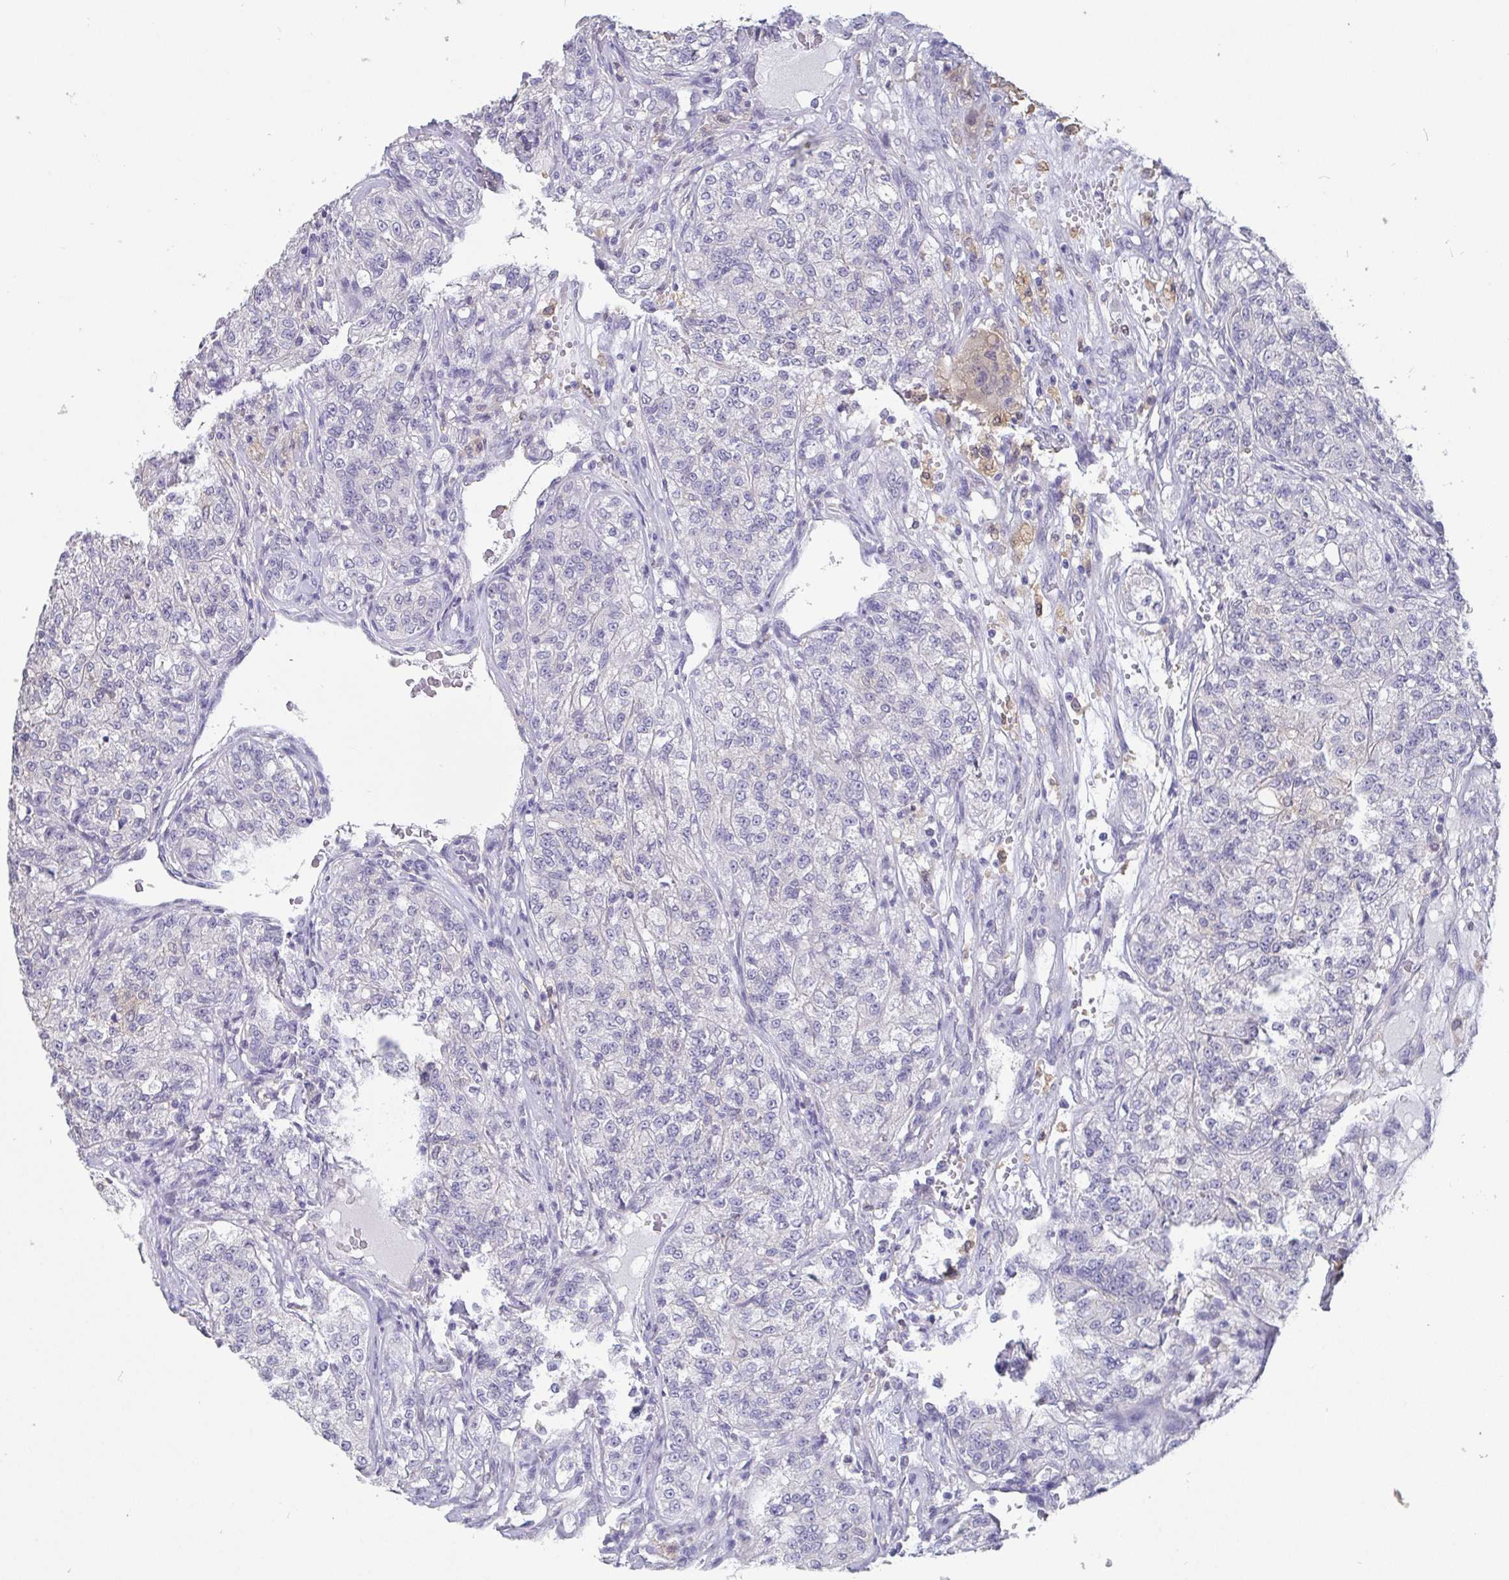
{"staining": {"intensity": "negative", "quantity": "none", "location": "none"}, "tissue": "renal cancer", "cell_type": "Tumor cells", "image_type": "cancer", "snomed": [{"axis": "morphology", "description": "Adenocarcinoma, NOS"}, {"axis": "topography", "description": "Kidney"}], "caption": "A high-resolution micrograph shows IHC staining of renal adenocarcinoma, which exhibits no significant expression in tumor cells.", "gene": "IDH1", "patient": {"sex": "female", "age": 63}}